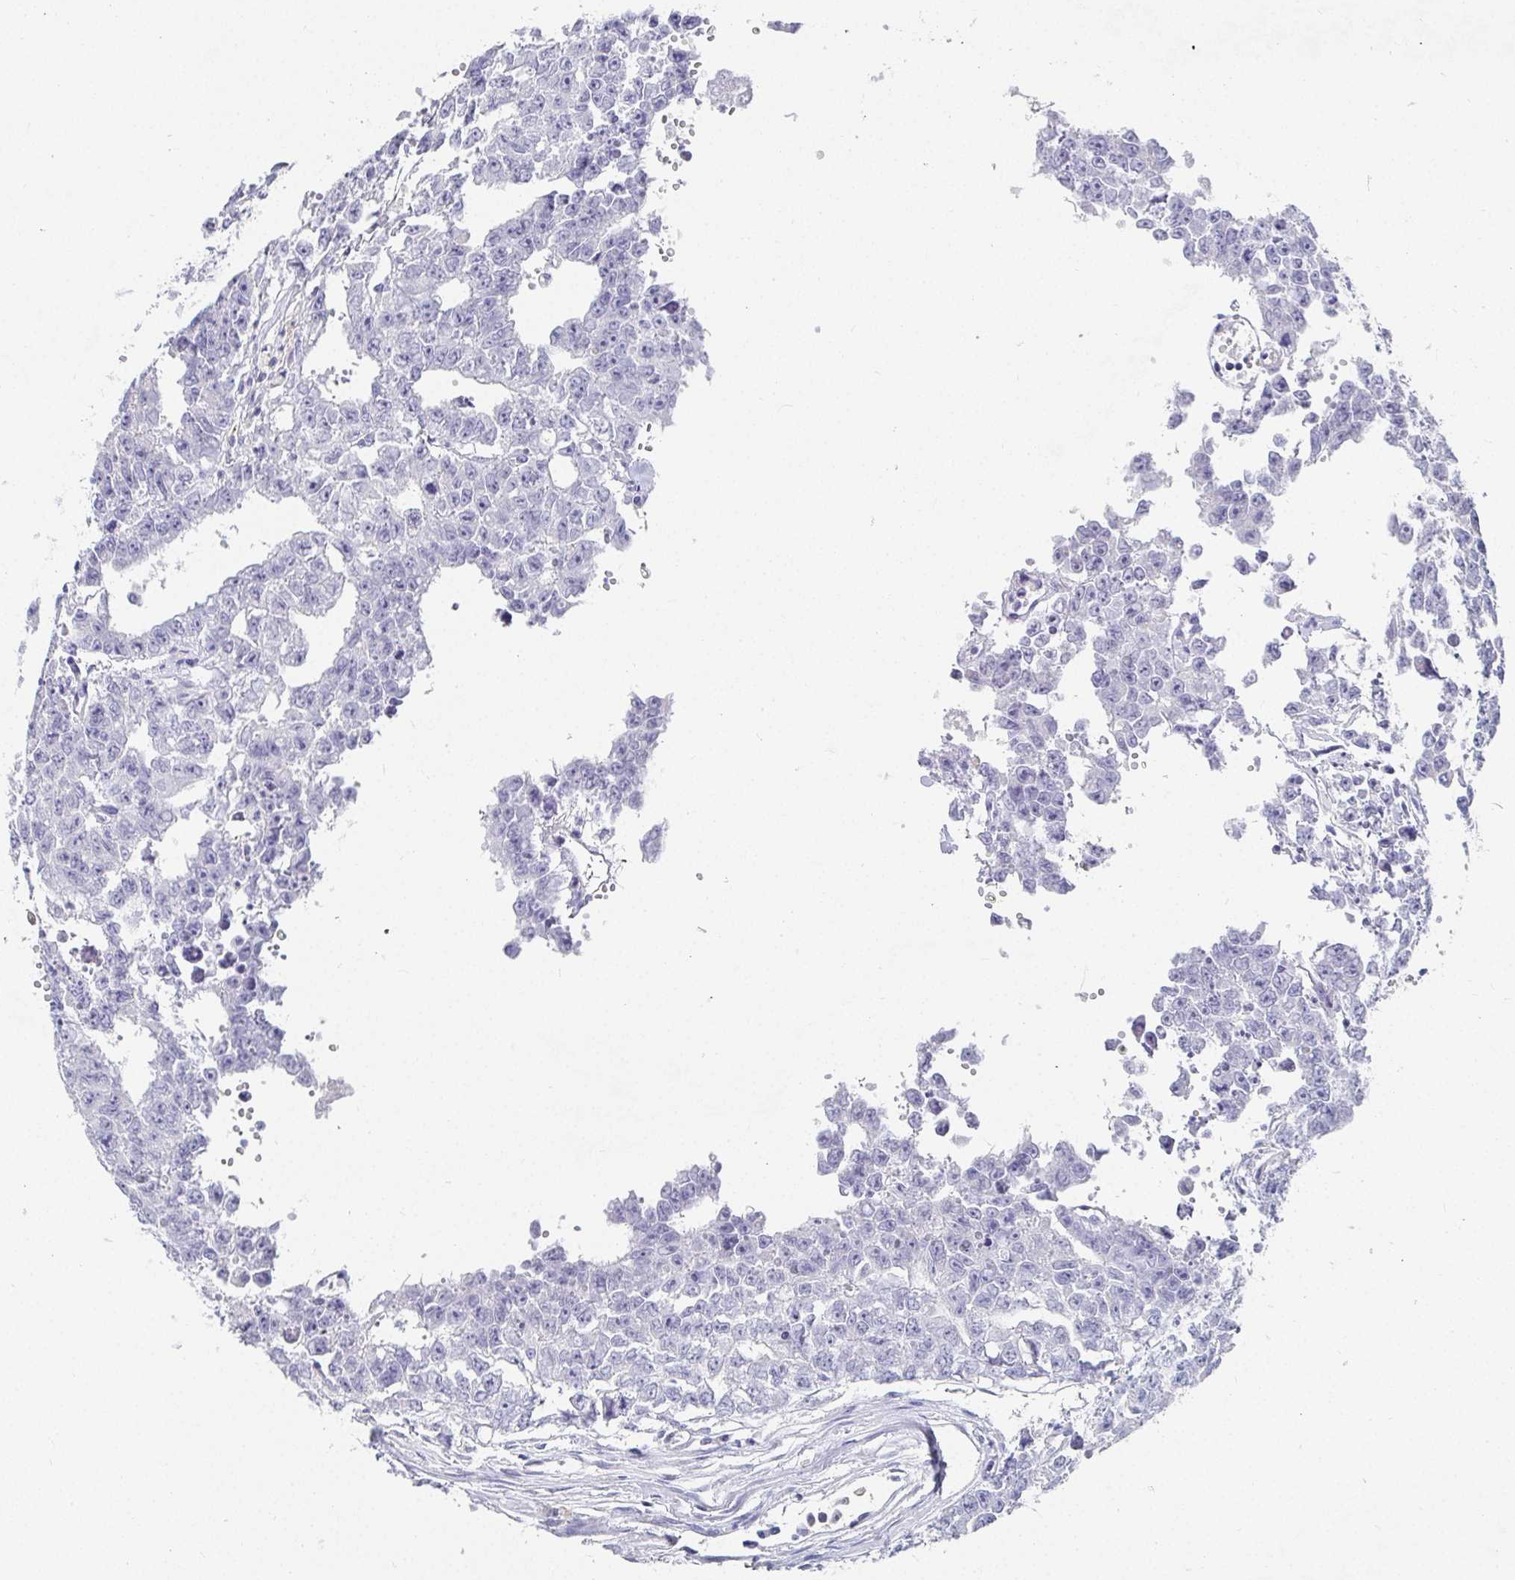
{"staining": {"intensity": "negative", "quantity": "none", "location": "none"}, "tissue": "testis cancer", "cell_type": "Tumor cells", "image_type": "cancer", "snomed": [{"axis": "morphology", "description": "Carcinoma, Embryonal, NOS"}, {"axis": "morphology", "description": "Teratoma, malignant, NOS"}, {"axis": "topography", "description": "Testis"}], "caption": "Testis embryonal carcinoma was stained to show a protein in brown. There is no significant expression in tumor cells.", "gene": "GRIA1", "patient": {"sex": "male", "age": 24}}